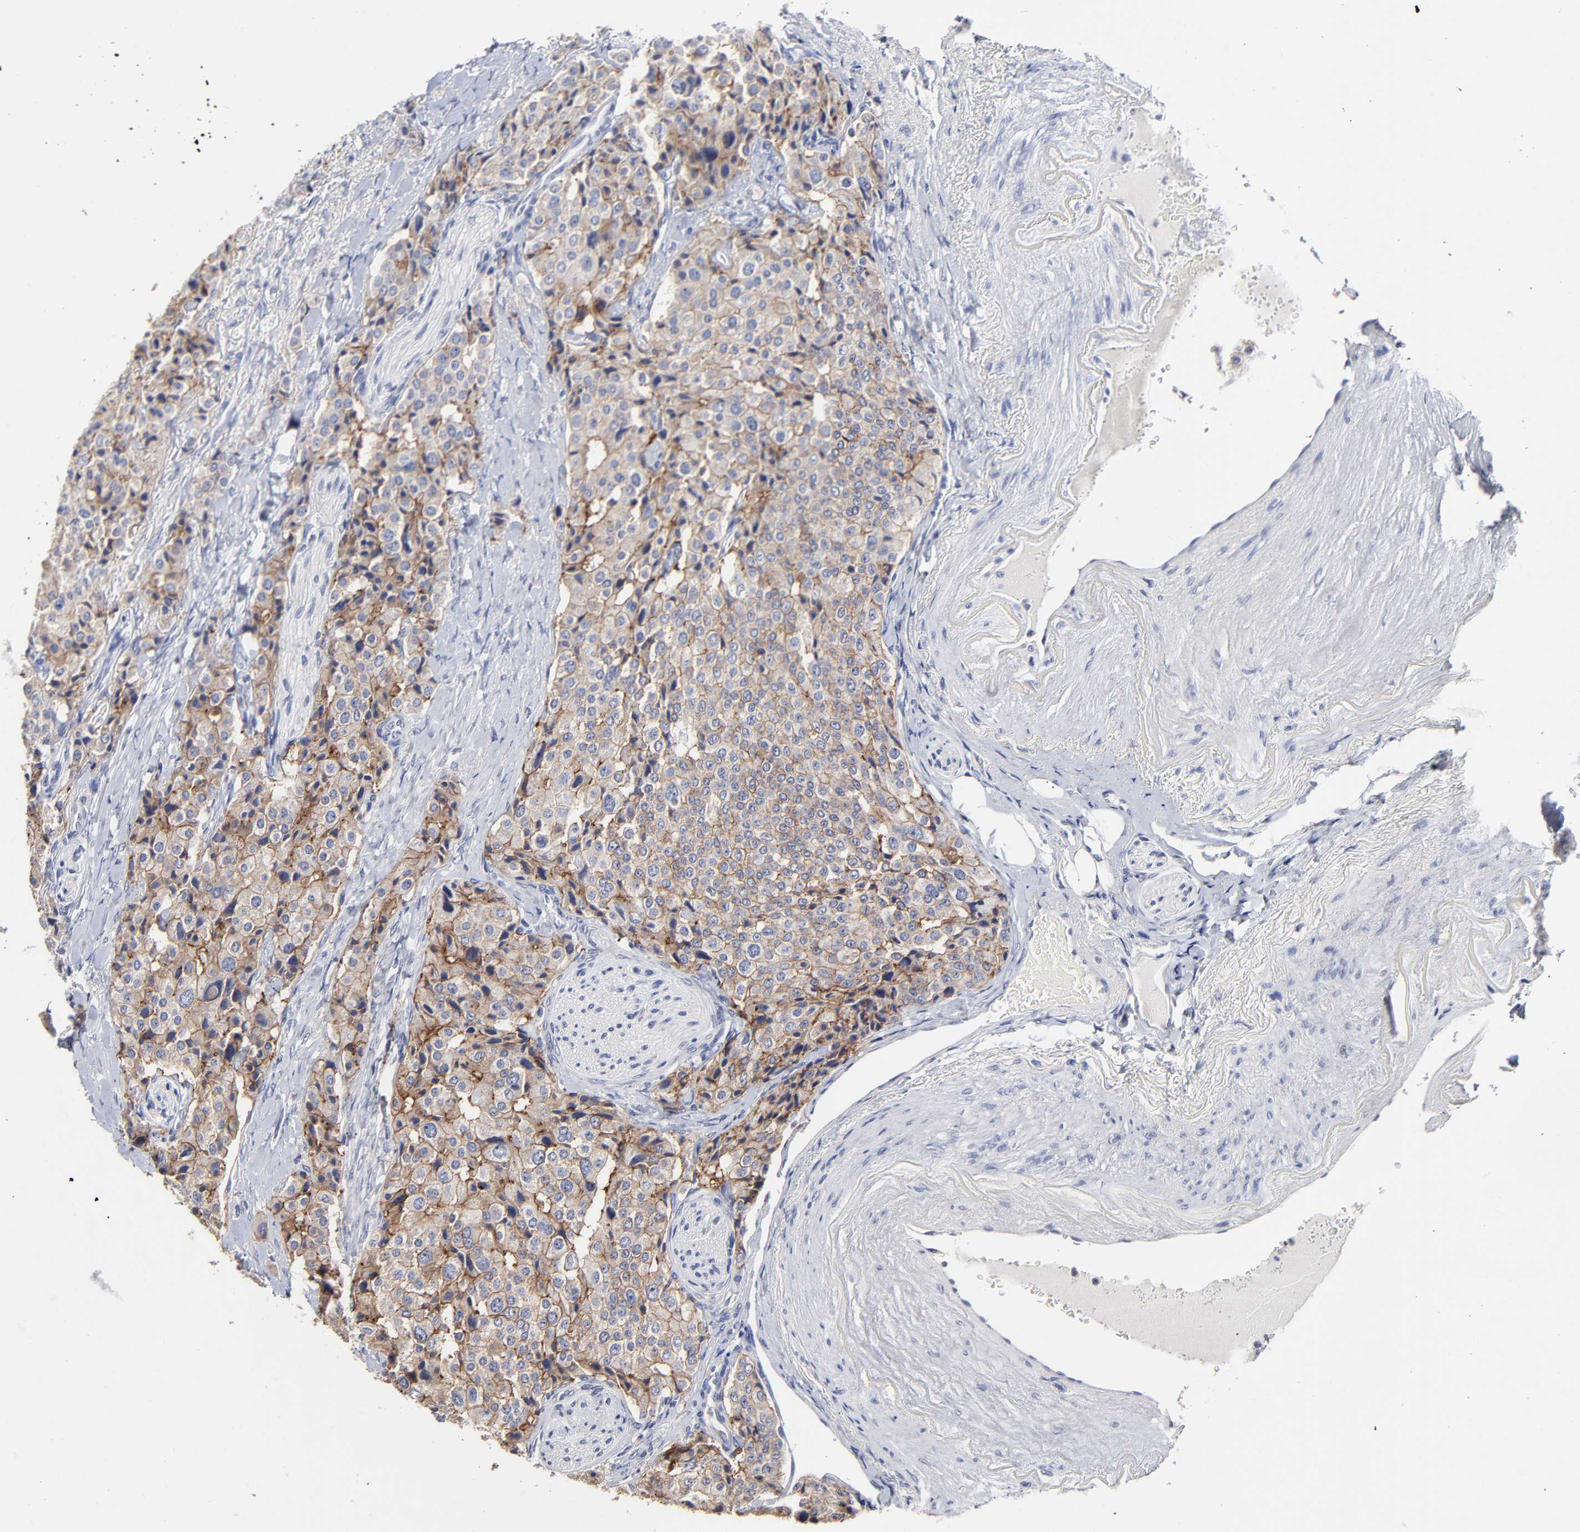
{"staining": {"intensity": "weak", "quantity": "25%-75%", "location": "cytoplasmic/membranous"}, "tissue": "carcinoid", "cell_type": "Tumor cells", "image_type": "cancer", "snomed": [{"axis": "morphology", "description": "Carcinoid, malignant, NOS"}, {"axis": "topography", "description": "Colon"}], "caption": "This is a photomicrograph of IHC staining of carcinoid, which shows weak positivity in the cytoplasmic/membranous of tumor cells.", "gene": "CXADR", "patient": {"sex": "female", "age": 61}}